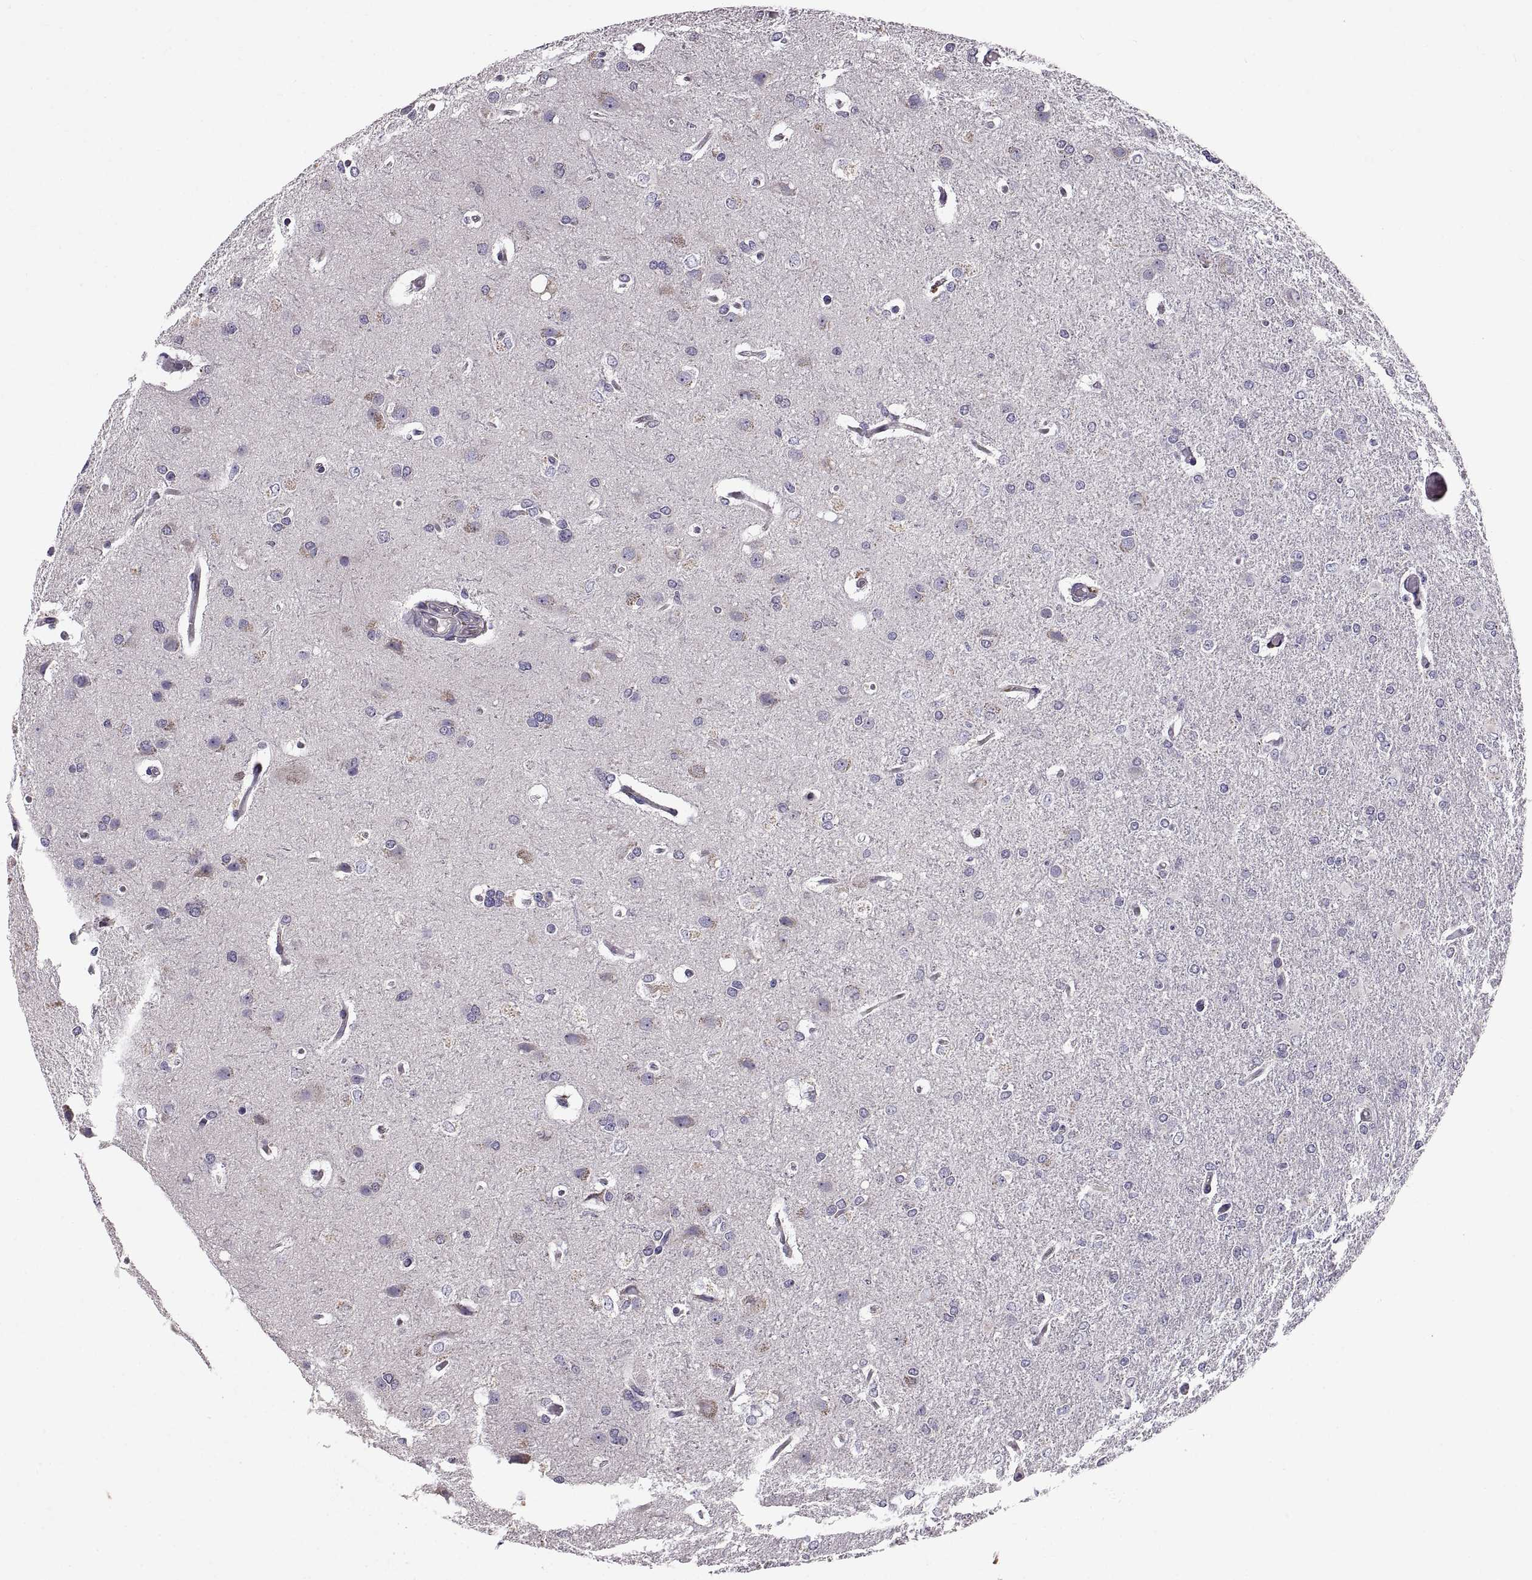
{"staining": {"intensity": "negative", "quantity": "none", "location": "none"}, "tissue": "glioma", "cell_type": "Tumor cells", "image_type": "cancer", "snomed": [{"axis": "morphology", "description": "Glioma, malignant, High grade"}, {"axis": "topography", "description": "Brain"}], "caption": "Protein analysis of high-grade glioma (malignant) shows no significant staining in tumor cells.", "gene": "PLEKHB2", "patient": {"sex": "male", "age": 68}}